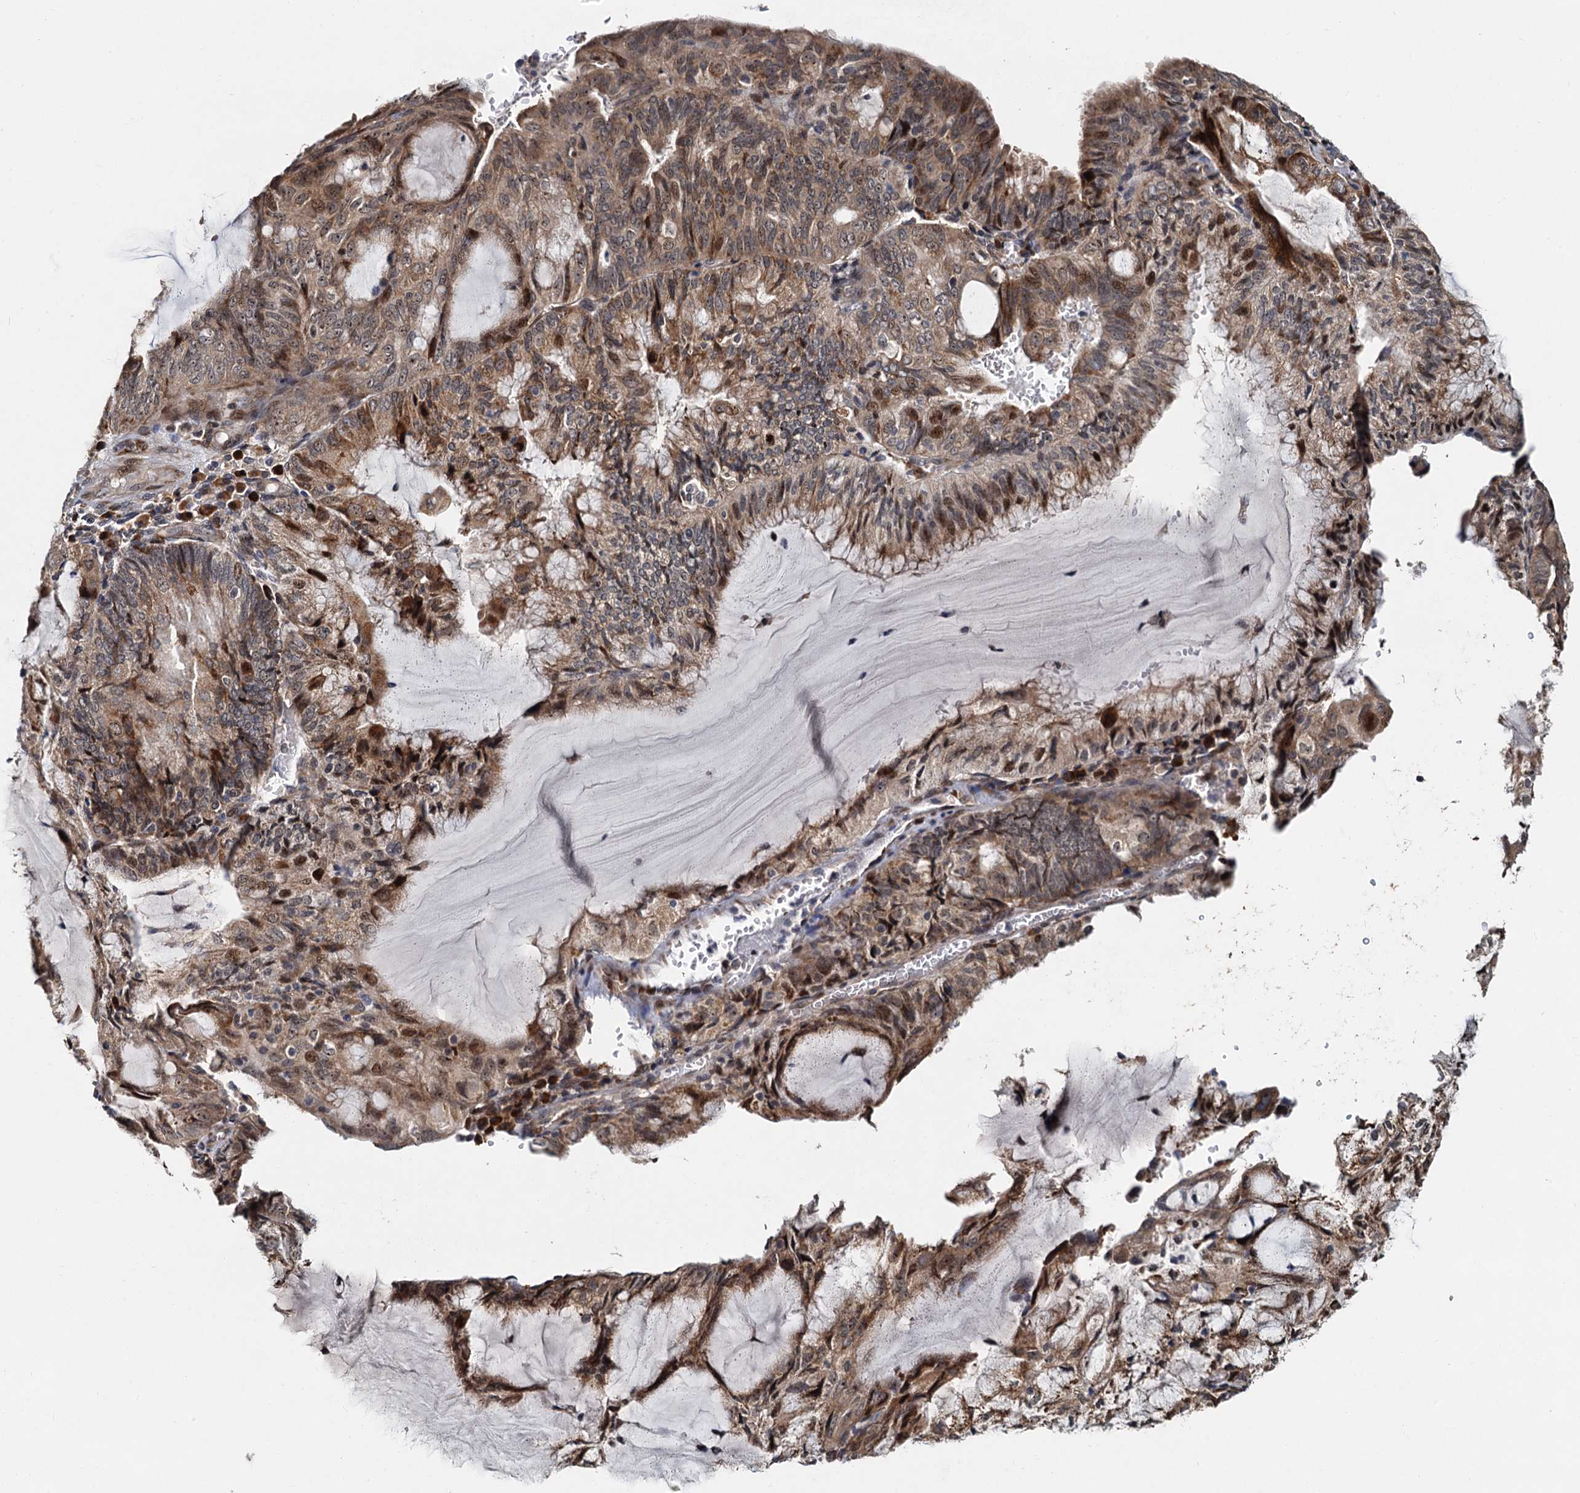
{"staining": {"intensity": "moderate", "quantity": ">75%", "location": "cytoplasmic/membranous,nuclear"}, "tissue": "endometrial cancer", "cell_type": "Tumor cells", "image_type": "cancer", "snomed": [{"axis": "morphology", "description": "Adenocarcinoma, NOS"}, {"axis": "topography", "description": "Endometrium"}], "caption": "Immunohistochemical staining of human endometrial cancer displays medium levels of moderate cytoplasmic/membranous and nuclear protein expression in approximately >75% of tumor cells.", "gene": "DNAJC21", "patient": {"sex": "female", "age": 81}}